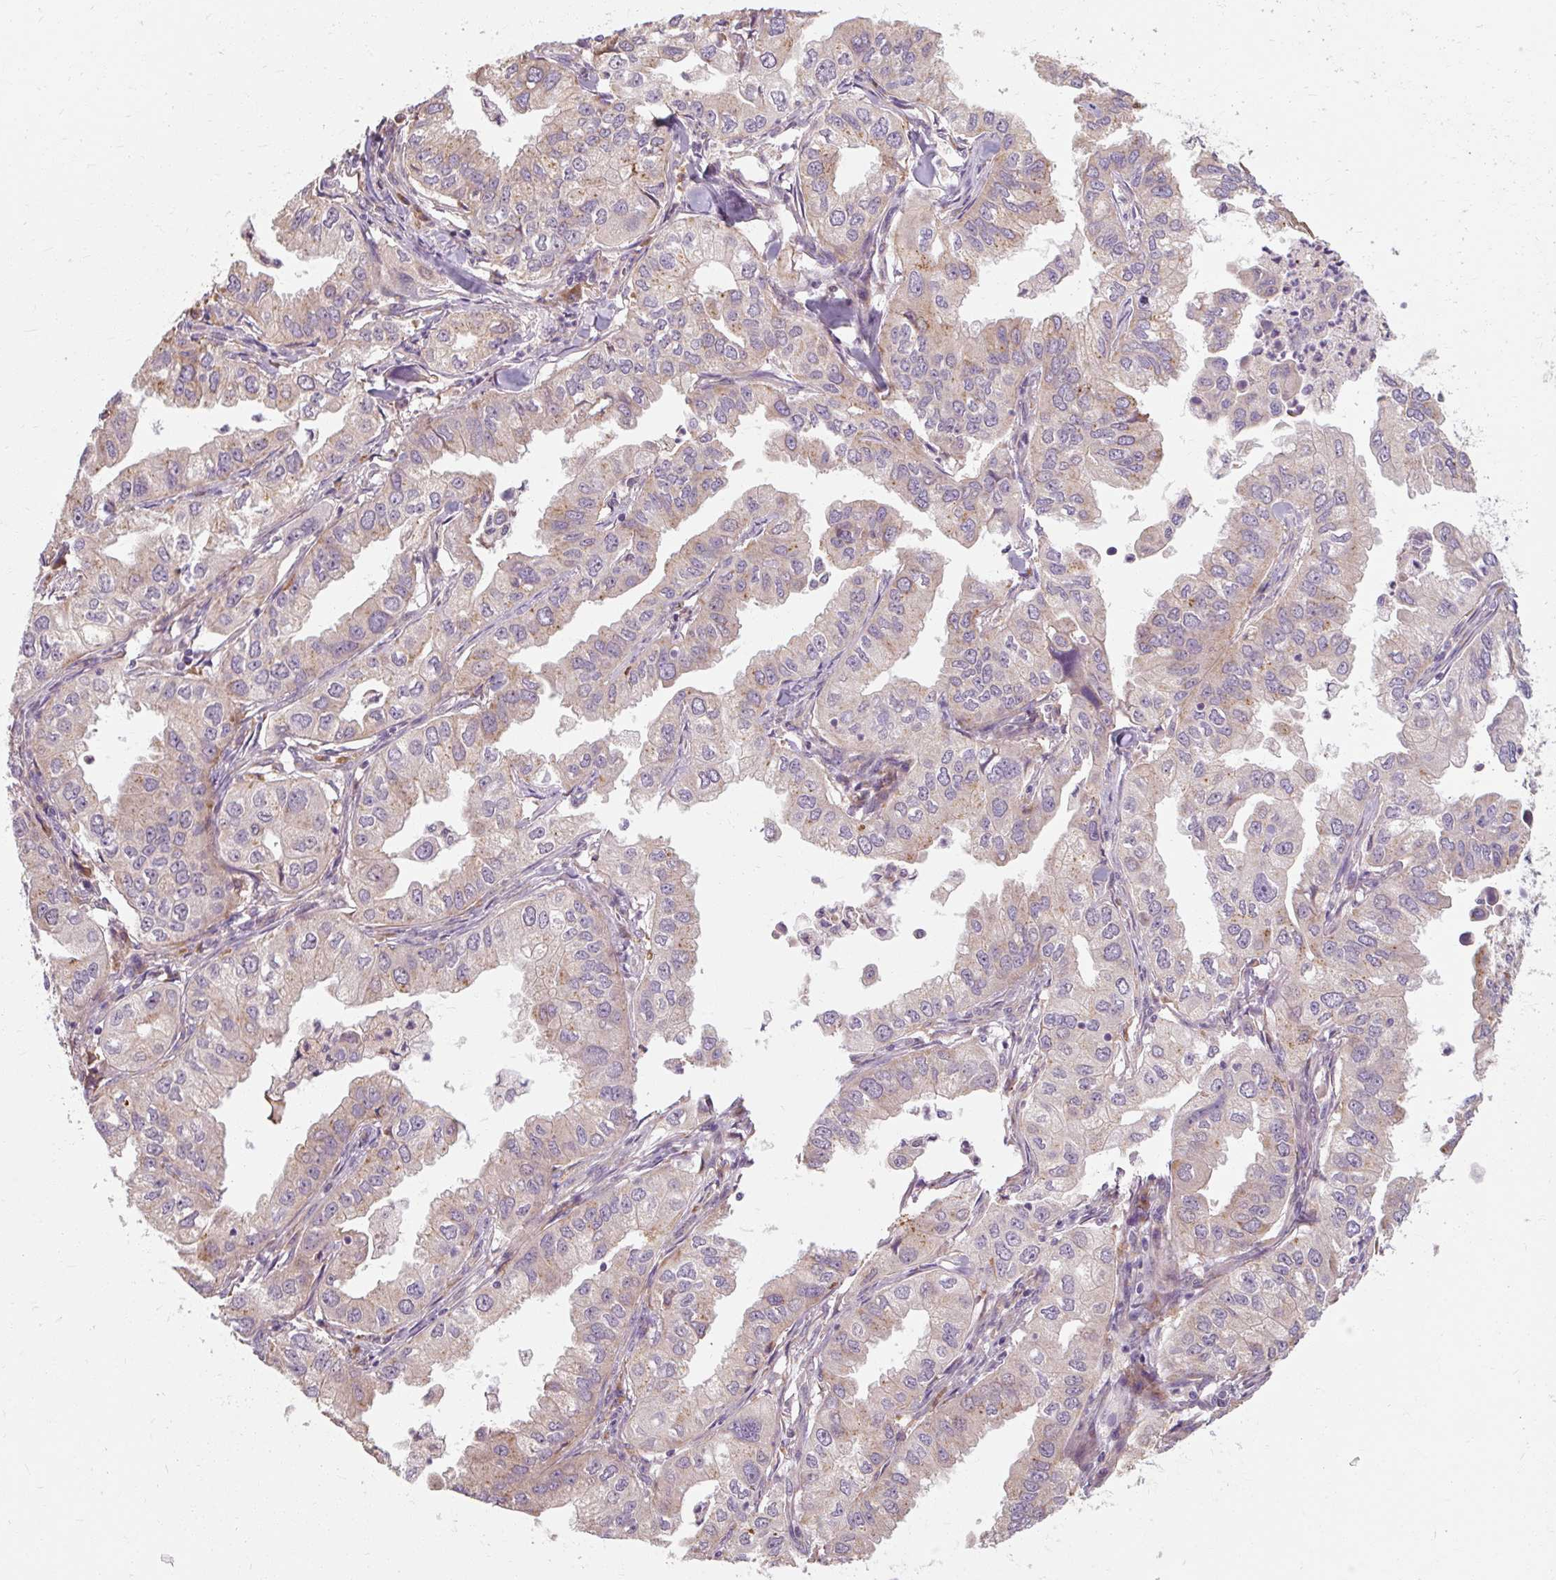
{"staining": {"intensity": "weak", "quantity": "<25%", "location": "cytoplasmic/membranous"}, "tissue": "lung cancer", "cell_type": "Tumor cells", "image_type": "cancer", "snomed": [{"axis": "morphology", "description": "Adenocarcinoma, NOS"}, {"axis": "topography", "description": "Lung"}], "caption": "The IHC image has no significant staining in tumor cells of lung cancer tissue. (Stains: DAB IHC with hematoxylin counter stain, Microscopy: brightfield microscopy at high magnification).", "gene": "TBC1D4", "patient": {"sex": "male", "age": 48}}